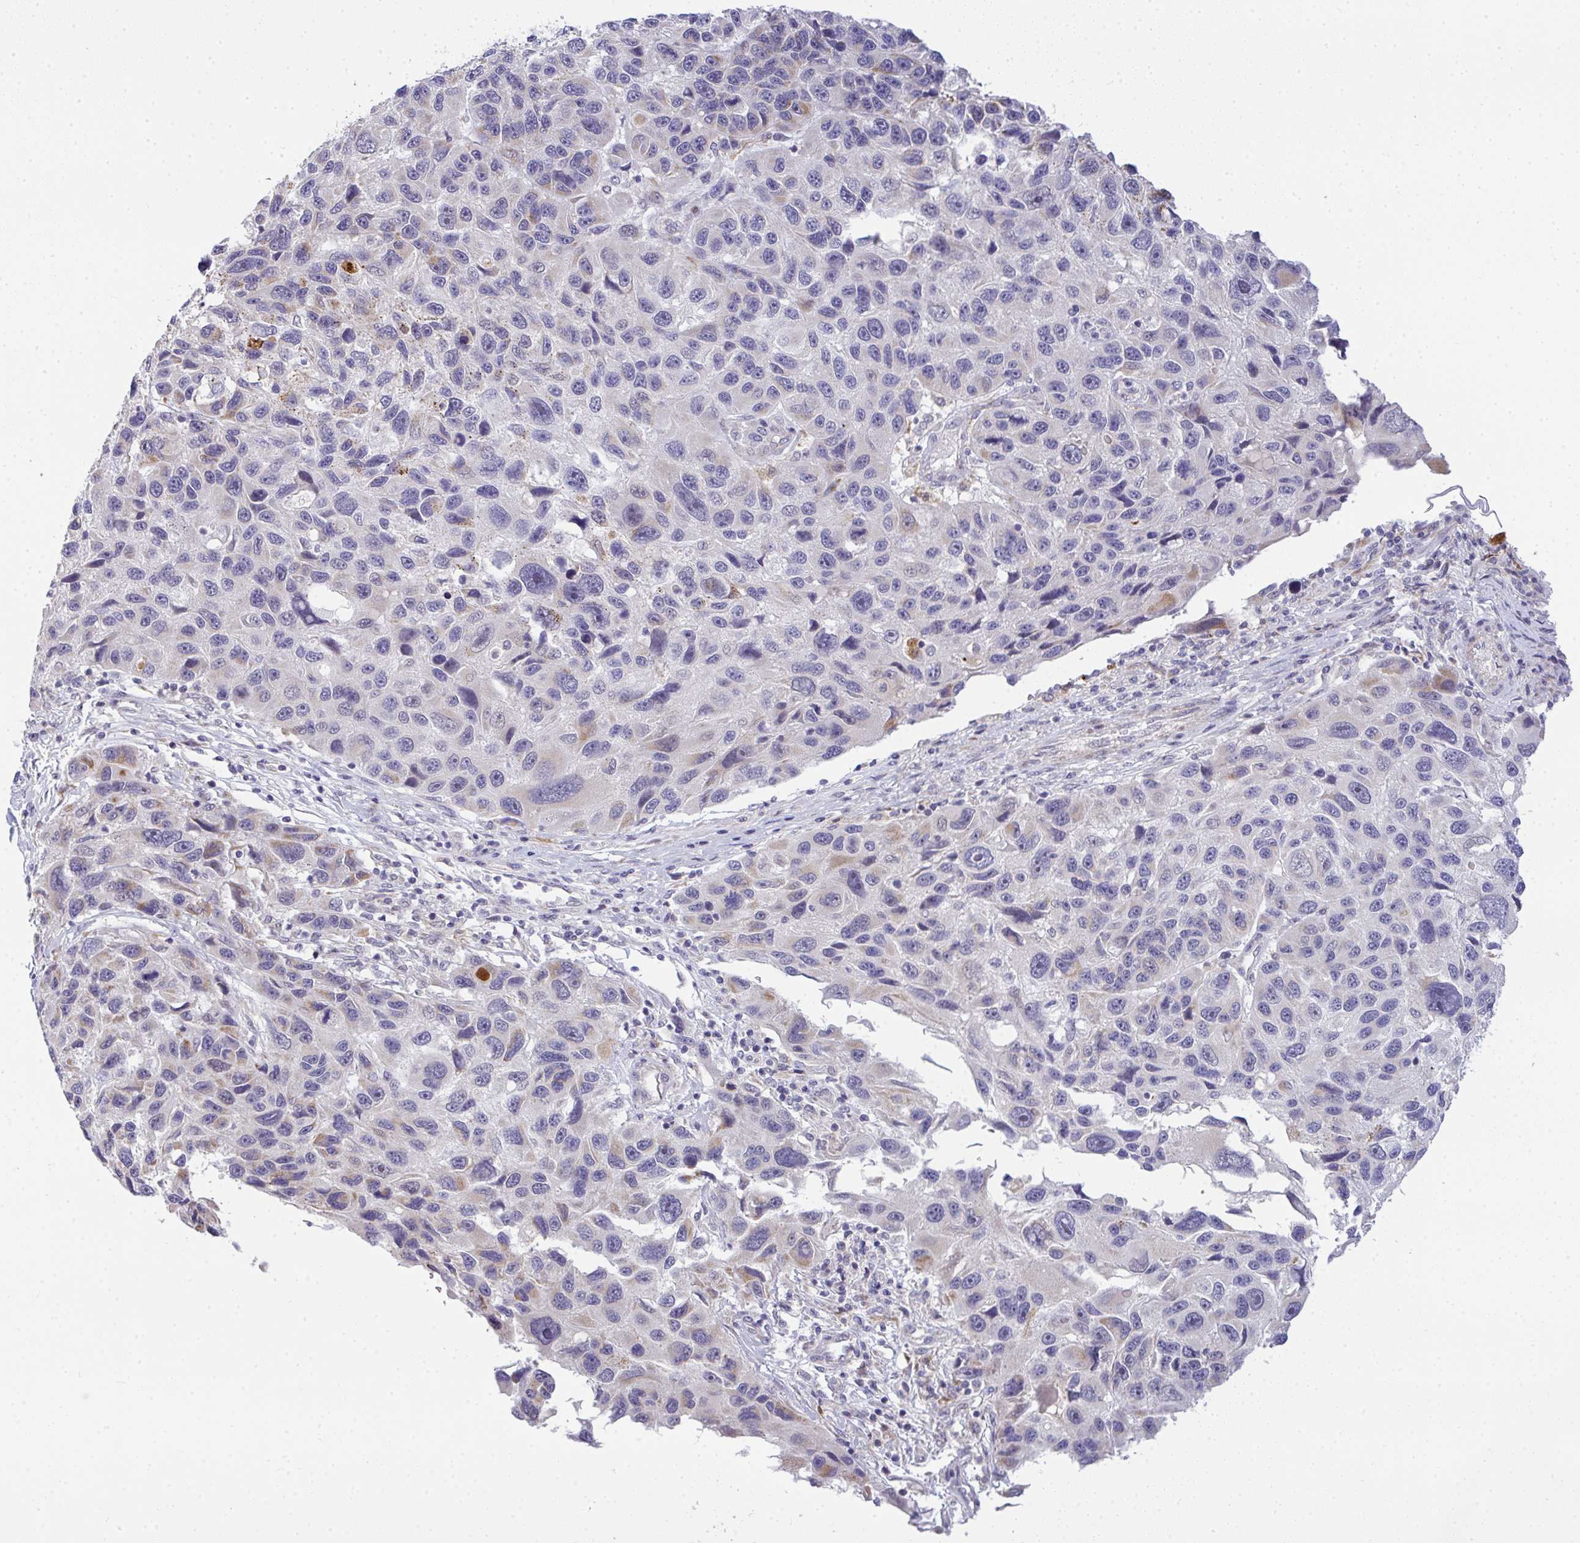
{"staining": {"intensity": "moderate", "quantity": "<25%", "location": "cytoplasmic/membranous"}, "tissue": "melanoma", "cell_type": "Tumor cells", "image_type": "cancer", "snomed": [{"axis": "morphology", "description": "Malignant melanoma, NOS"}, {"axis": "topography", "description": "Skin"}], "caption": "Immunohistochemistry photomicrograph of neoplastic tissue: human melanoma stained using immunohistochemistry exhibits low levels of moderate protein expression localized specifically in the cytoplasmic/membranous of tumor cells, appearing as a cytoplasmic/membranous brown color.", "gene": "SRRM4", "patient": {"sex": "male", "age": 53}}